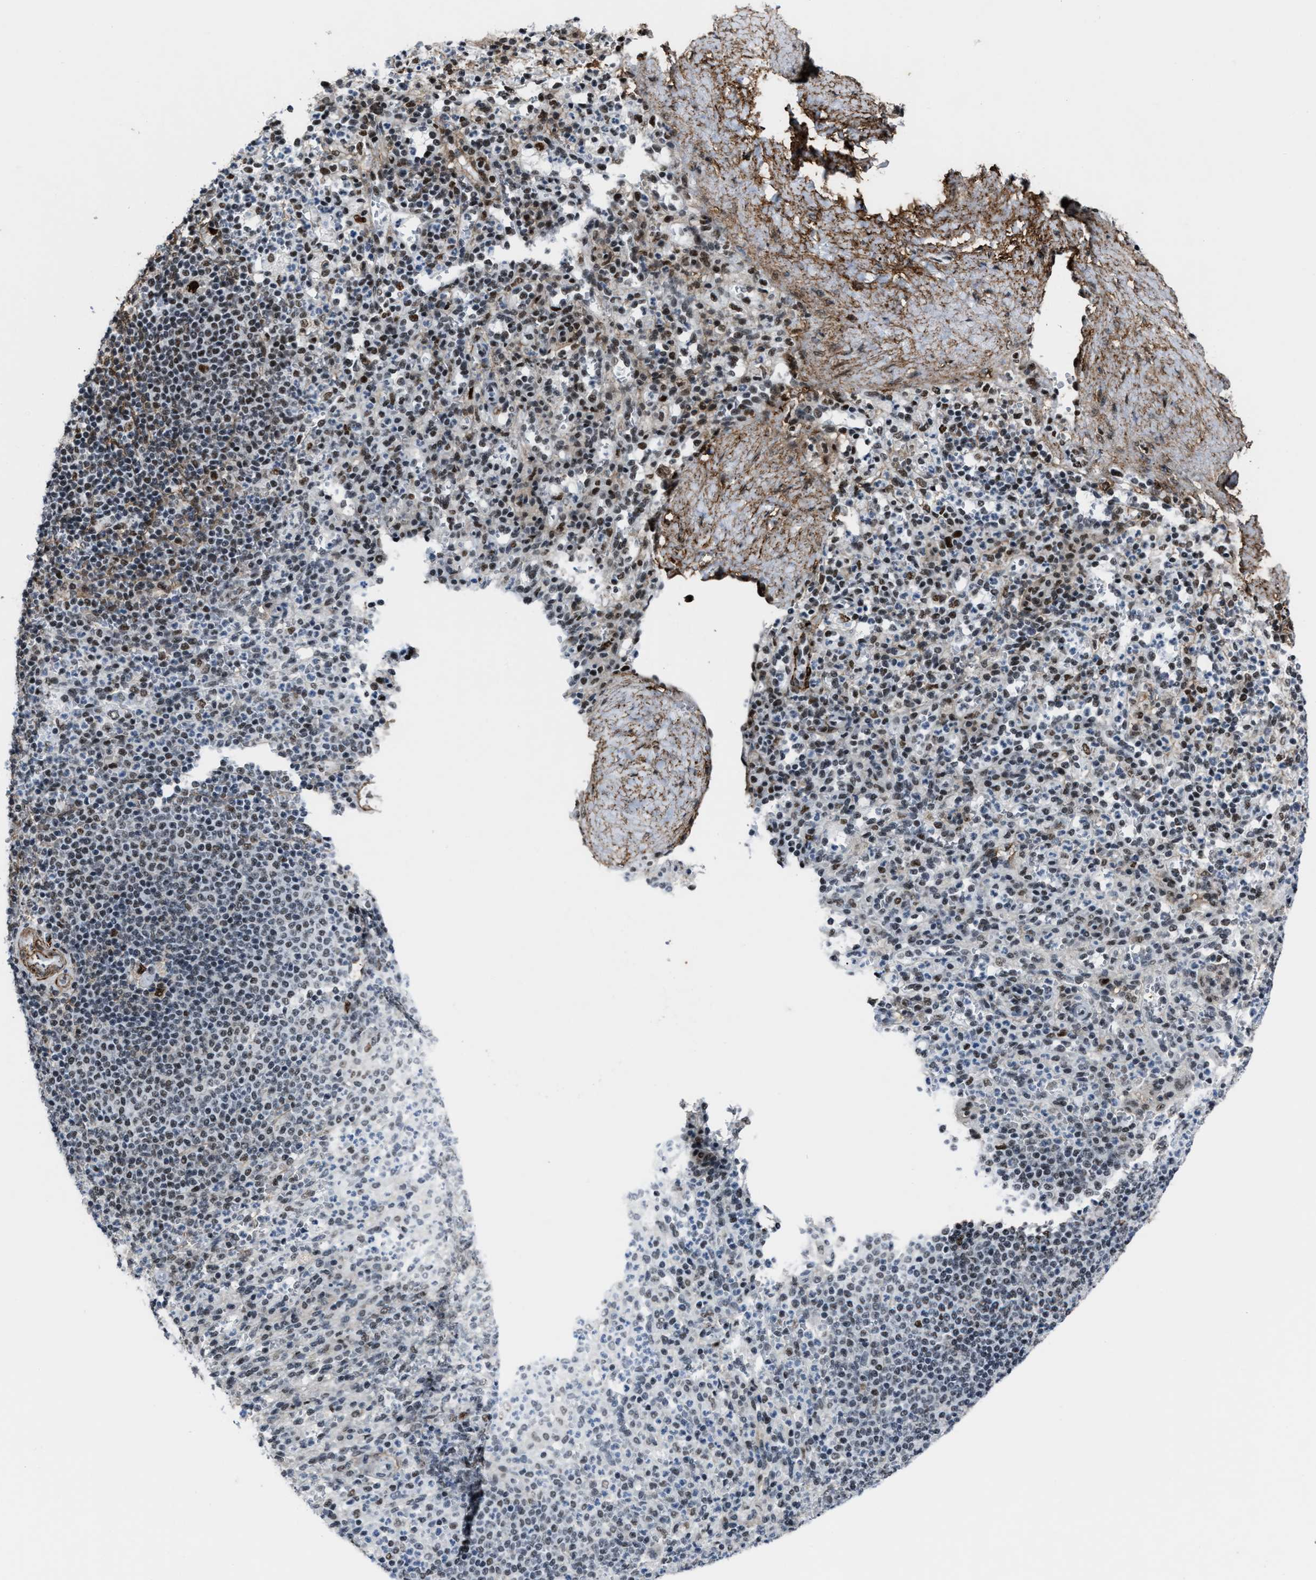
{"staining": {"intensity": "moderate", "quantity": "25%-75%", "location": "nuclear"}, "tissue": "spleen", "cell_type": "Cells in red pulp", "image_type": "normal", "snomed": [{"axis": "morphology", "description": "Normal tissue, NOS"}, {"axis": "topography", "description": "Spleen"}], "caption": "A brown stain shows moderate nuclear expression of a protein in cells in red pulp of normal spleen. The staining was performed using DAB (3,3'-diaminobenzidine) to visualize the protein expression in brown, while the nuclei were stained in blue with hematoxylin (Magnification: 20x).", "gene": "DDX5", "patient": {"sex": "male", "age": 36}}